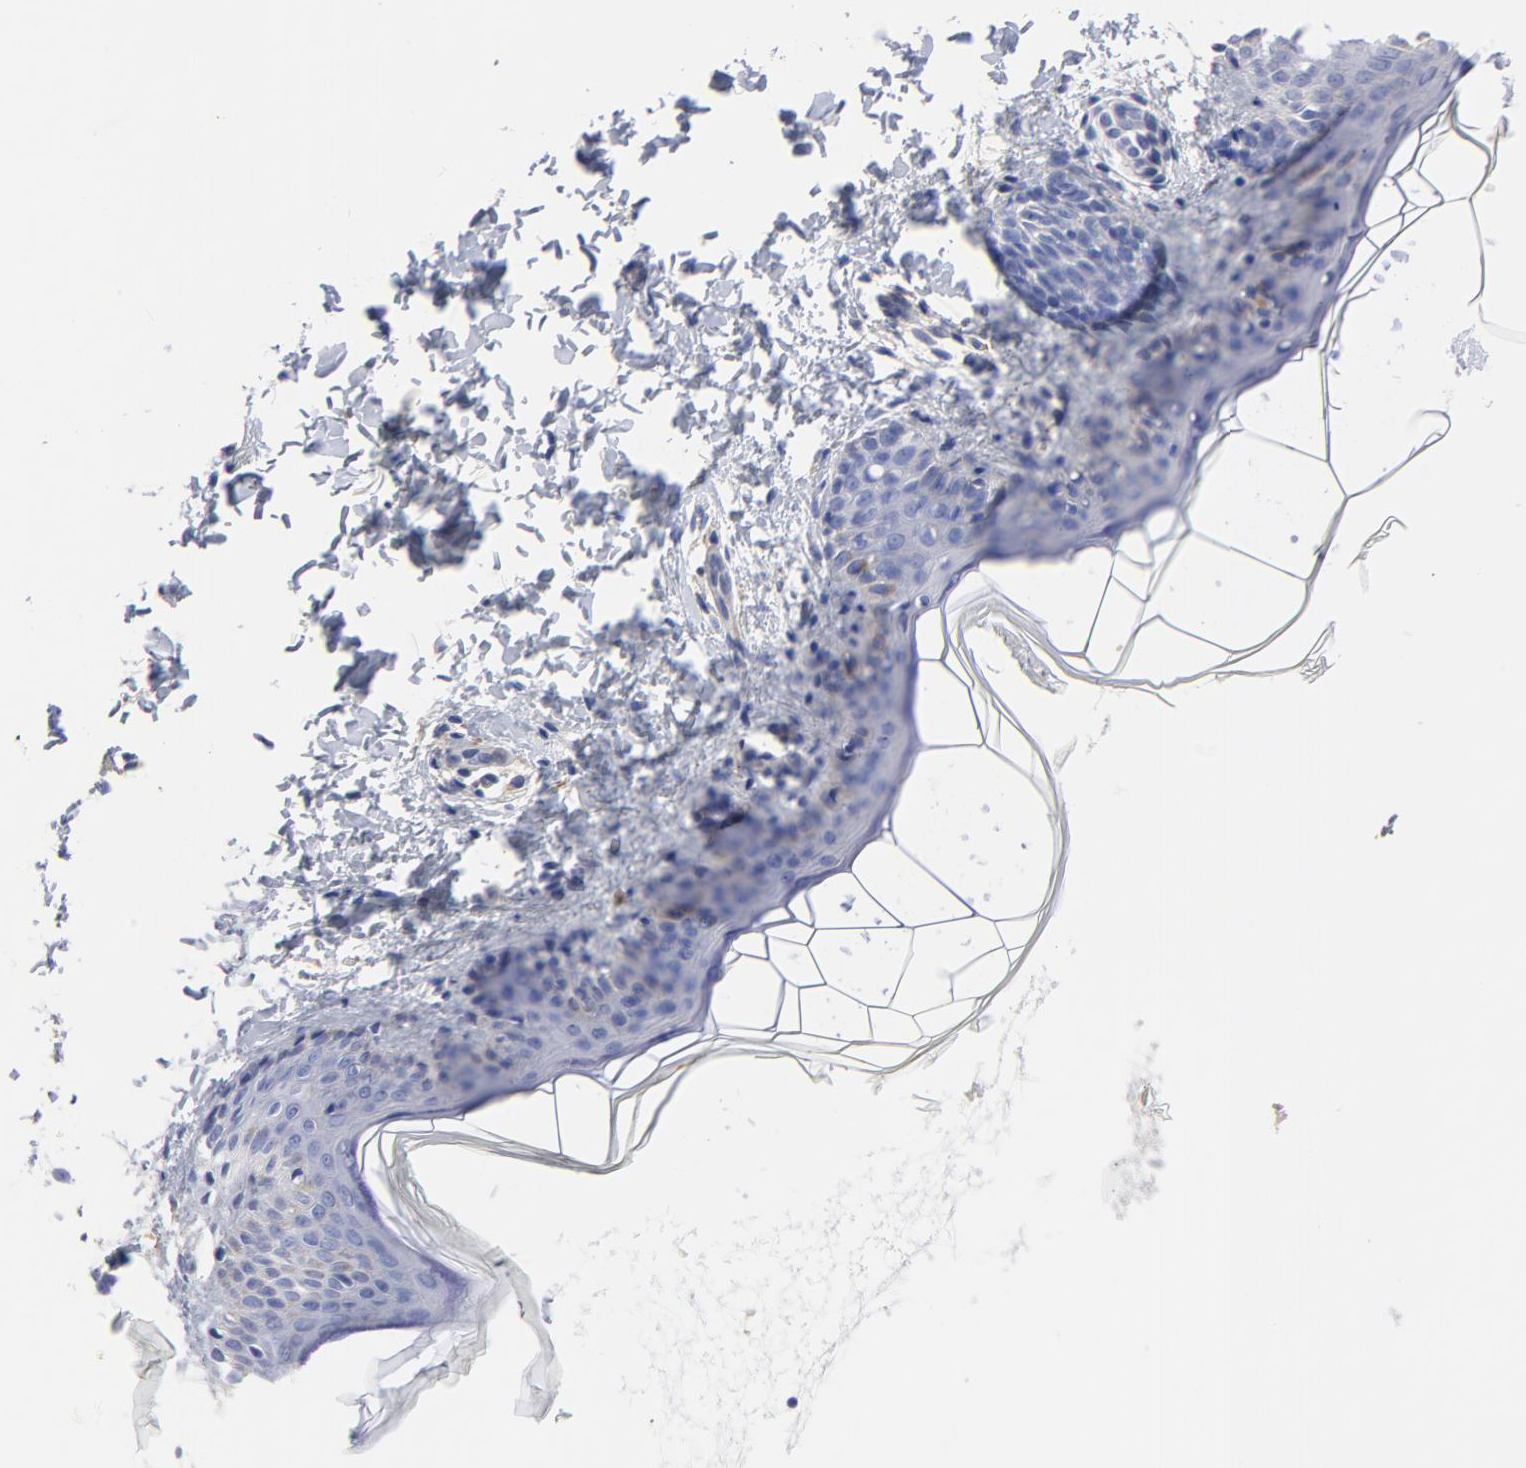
{"staining": {"intensity": "negative", "quantity": "none", "location": "none"}, "tissue": "skin", "cell_type": "Fibroblasts", "image_type": "normal", "snomed": [{"axis": "morphology", "description": "Normal tissue, NOS"}, {"axis": "topography", "description": "Skin"}], "caption": "Immunohistochemical staining of benign human skin exhibits no significant staining in fibroblasts.", "gene": "ASL", "patient": {"sex": "female", "age": 4}}